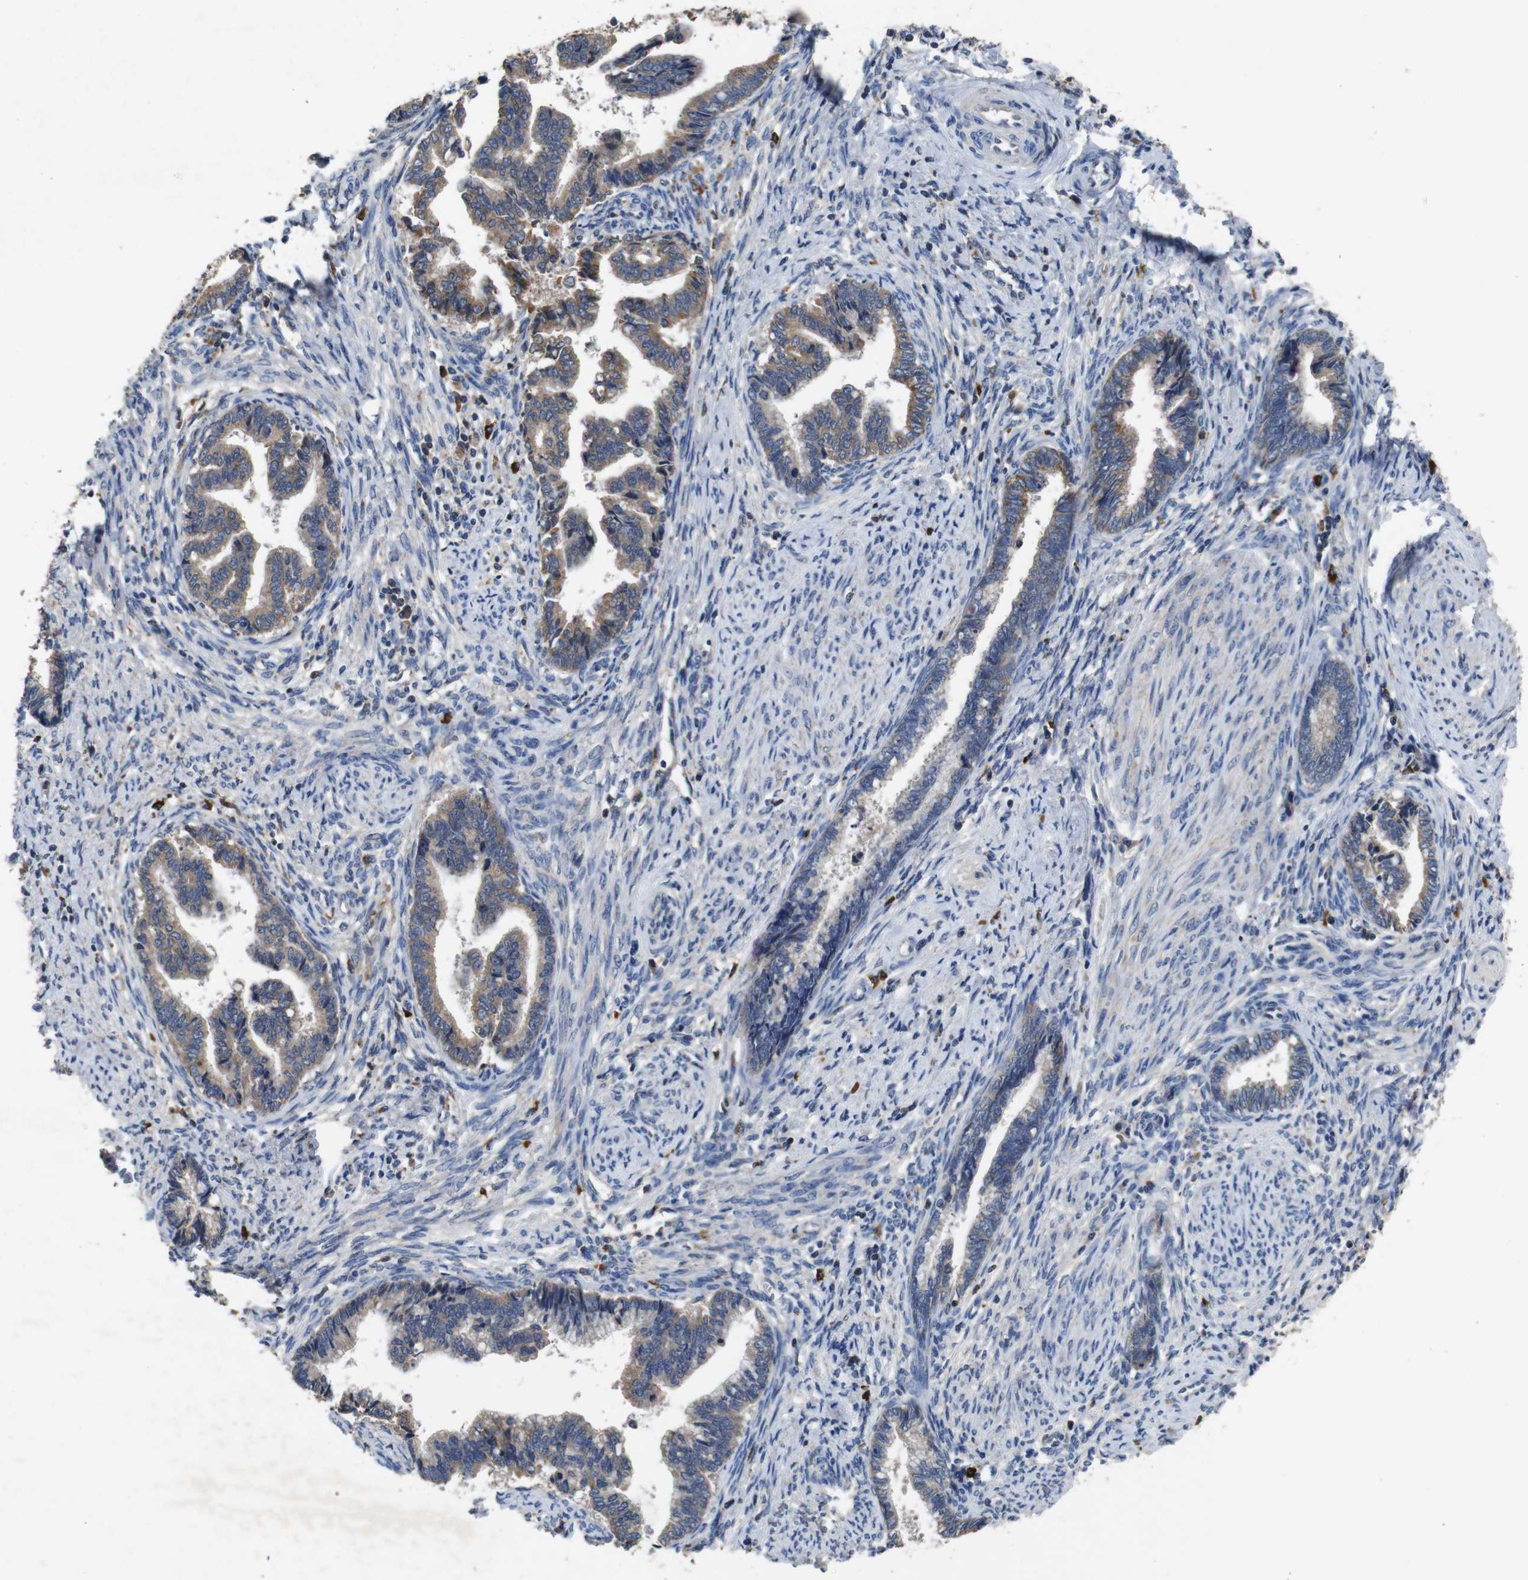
{"staining": {"intensity": "moderate", "quantity": ">75%", "location": "cytoplasmic/membranous"}, "tissue": "cervical cancer", "cell_type": "Tumor cells", "image_type": "cancer", "snomed": [{"axis": "morphology", "description": "Adenocarcinoma, NOS"}, {"axis": "topography", "description": "Cervix"}], "caption": "Cervical cancer was stained to show a protein in brown. There is medium levels of moderate cytoplasmic/membranous staining in about >75% of tumor cells.", "gene": "GLIPR1", "patient": {"sex": "female", "age": 44}}